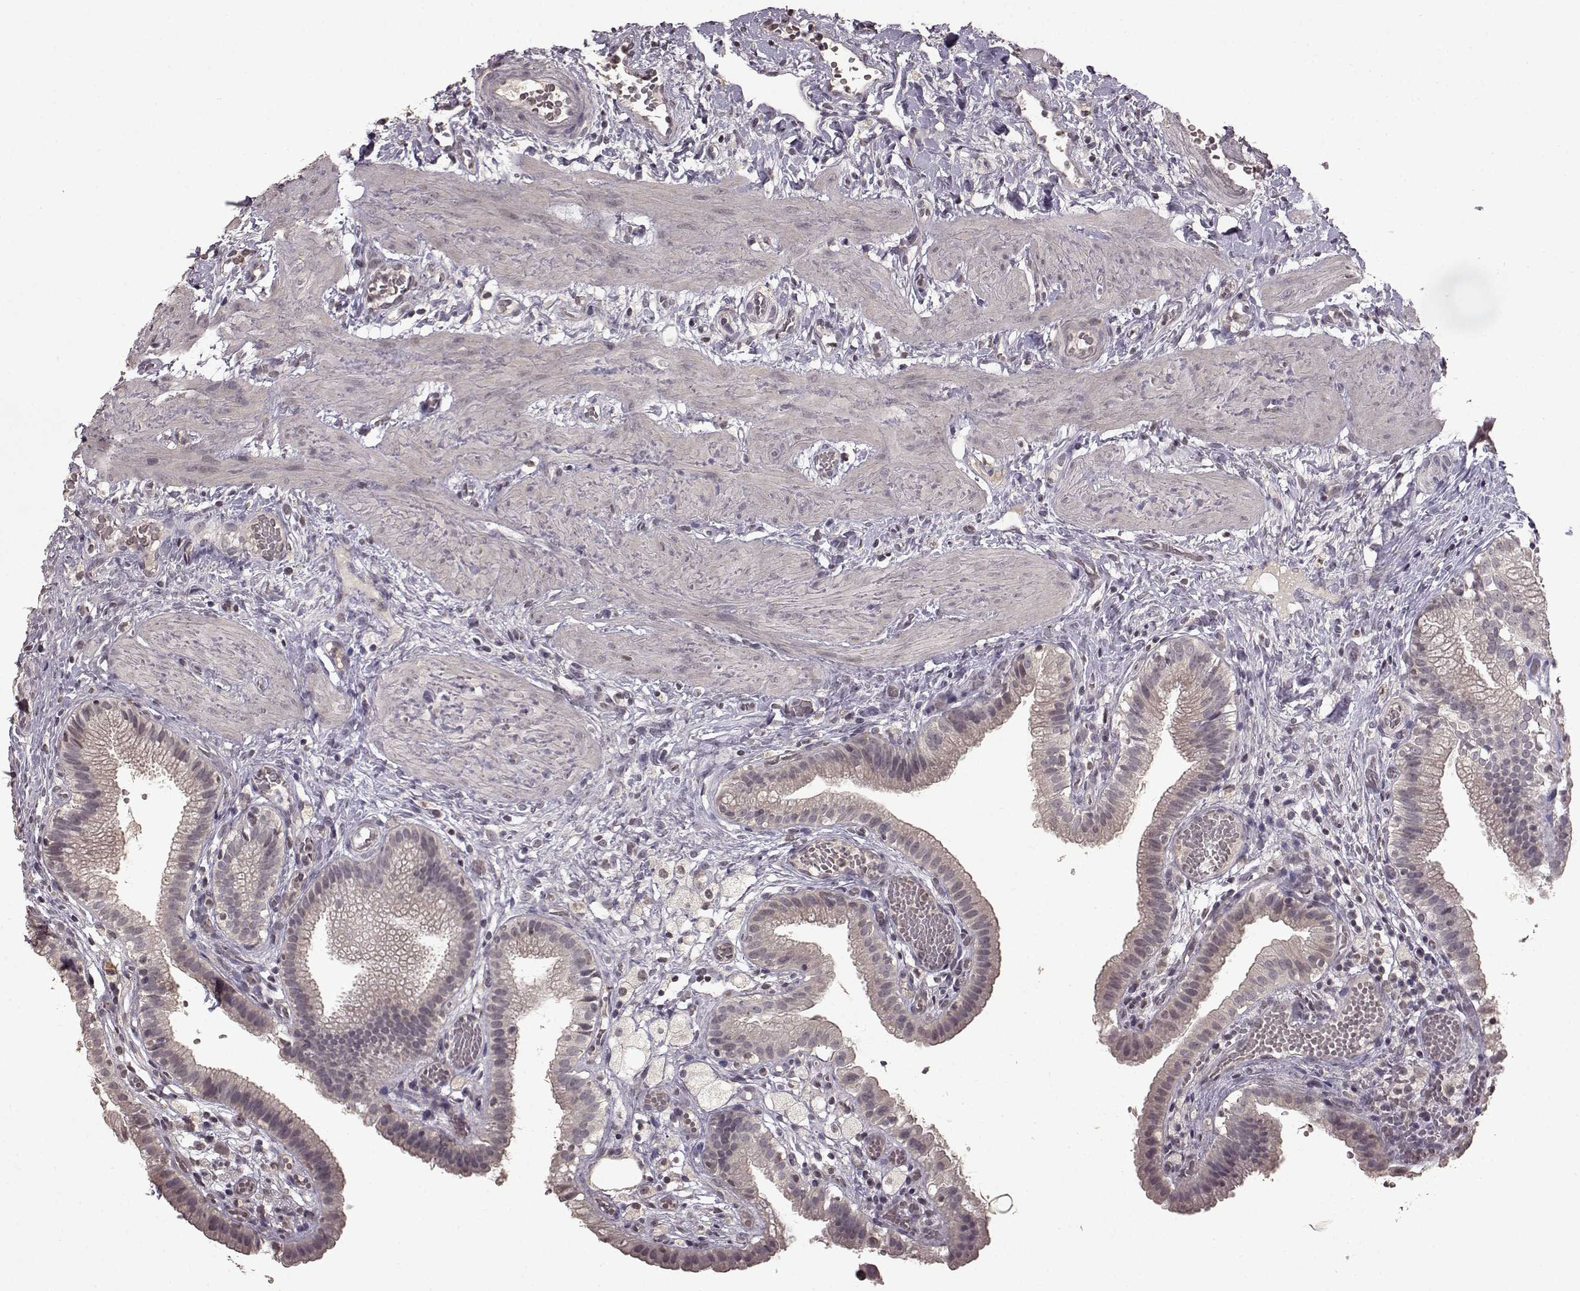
{"staining": {"intensity": "negative", "quantity": "none", "location": "none"}, "tissue": "gallbladder", "cell_type": "Glandular cells", "image_type": "normal", "snomed": [{"axis": "morphology", "description": "Normal tissue, NOS"}, {"axis": "topography", "description": "Gallbladder"}], "caption": "This is an immunohistochemistry histopathology image of normal human gallbladder. There is no expression in glandular cells.", "gene": "LHB", "patient": {"sex": "female", "age": 24}}